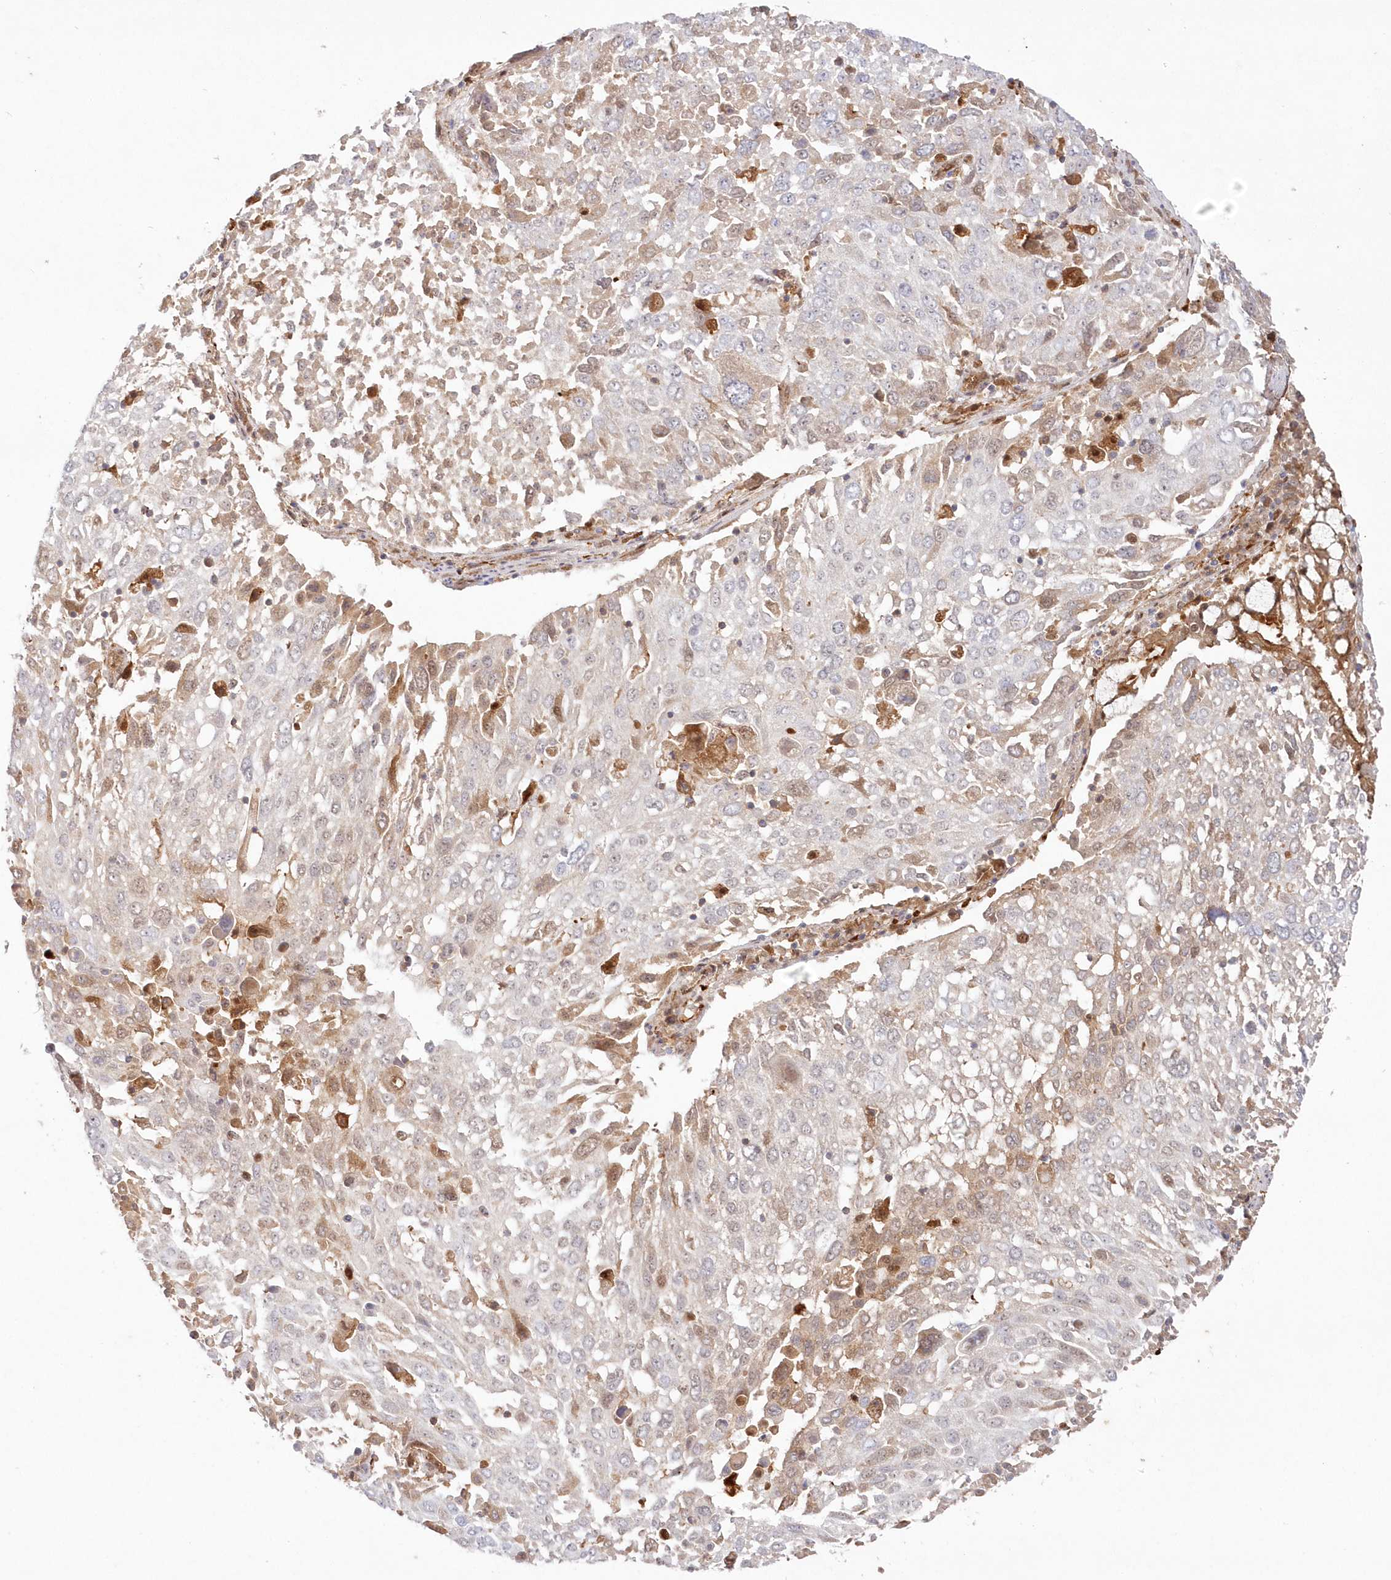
{"staining": {"intensity": "negative", "quantity": "none", "location": "none"}, "tissue": "lung cancer", "cell_type": "Tumor cells", "image_type": "cancer", "snomed": [{"axis": "morphology", "description": "Squamous cell carcinoma, NOS"}, {"axis": "topography", "description": "Lung"}], "caption": "Image shows no significant protein positivity in tumor cells of squamous cell carcinoma (lung).", "gene": "GBE1", "patient": {"sex": "male", "age": 65}}